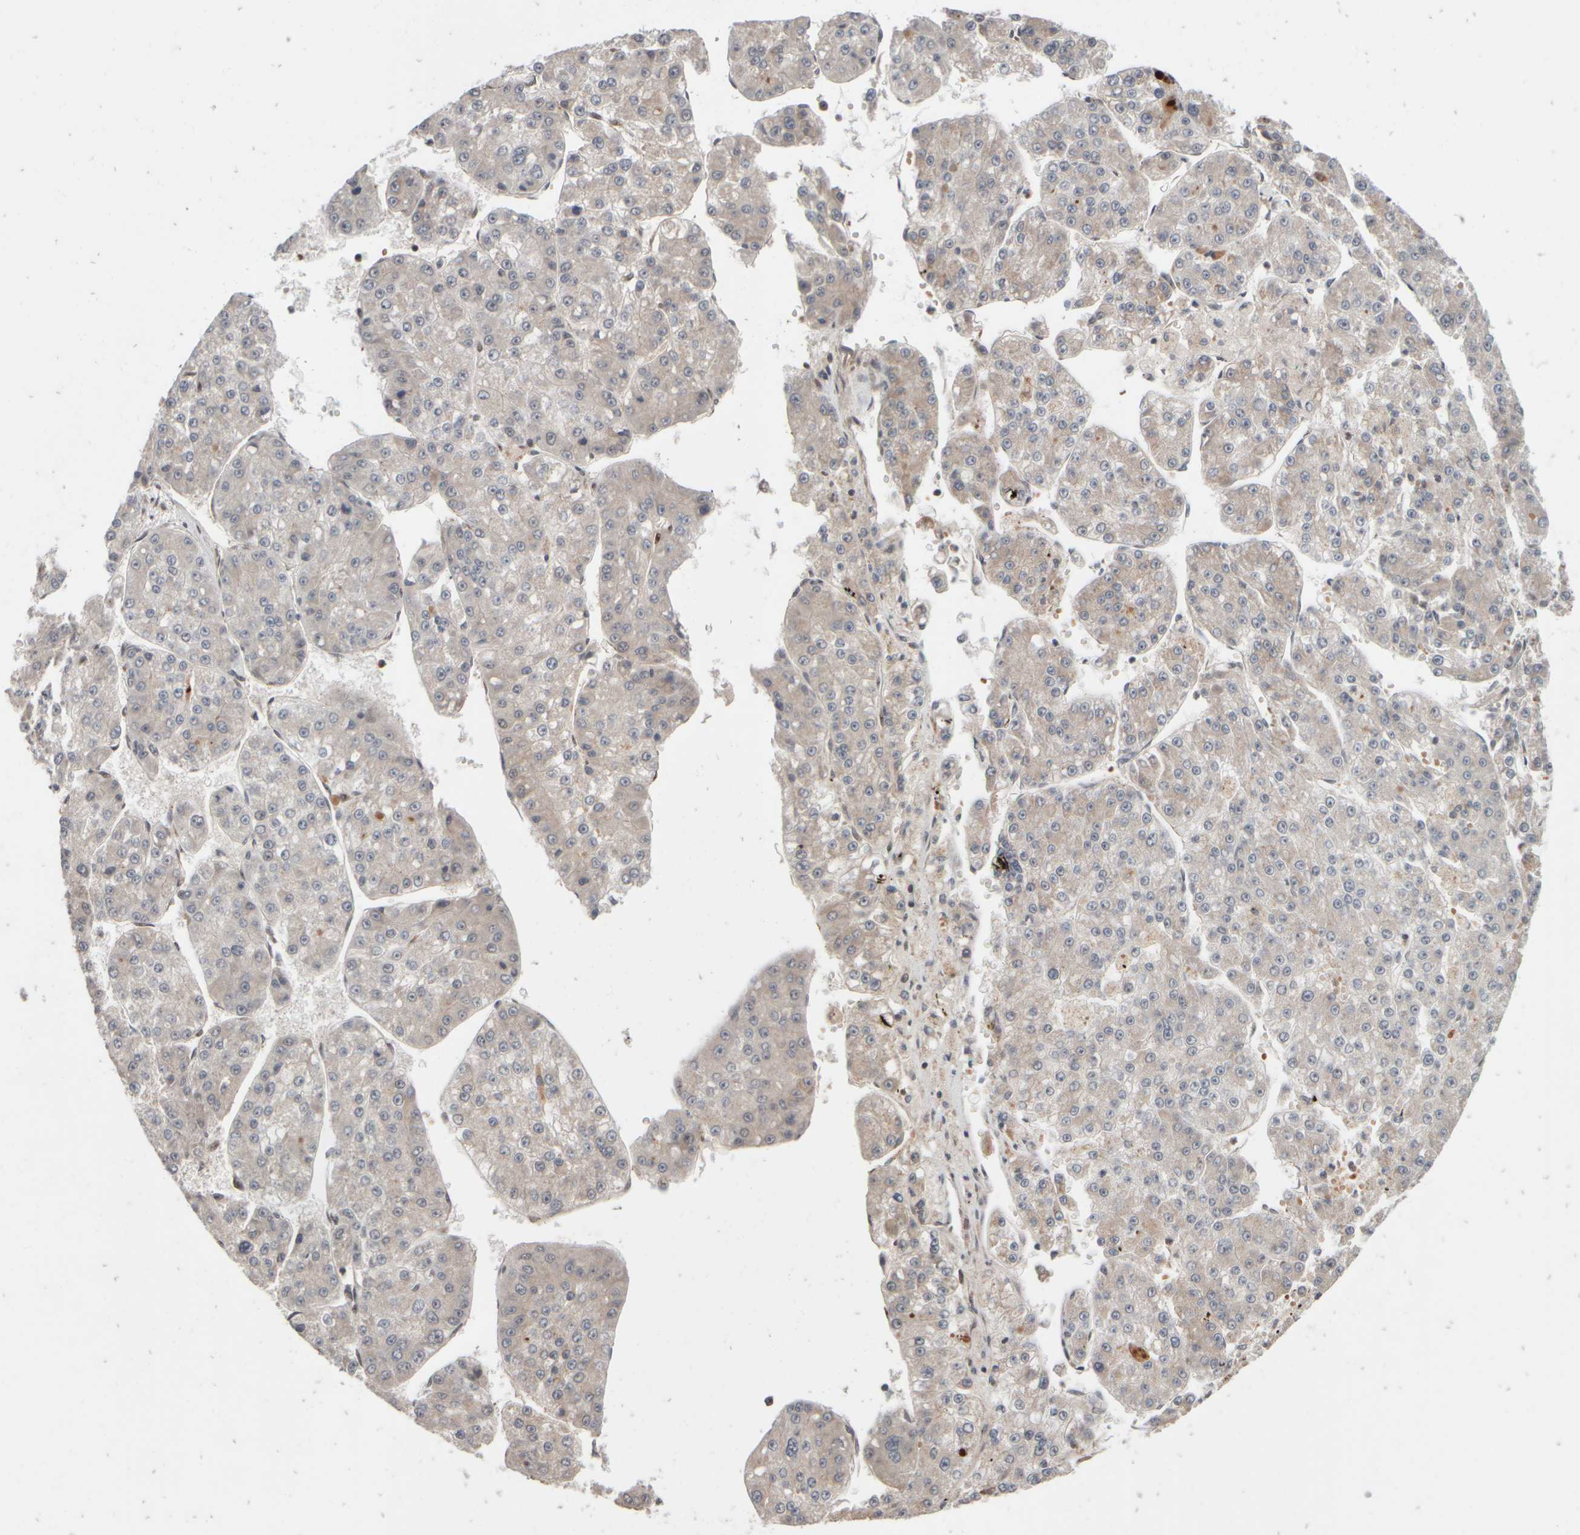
{"staining": {"intensity": "negative", "quantity": "none", "location": "none"}, "tissue": "liver cancer", "cell_type": "Tumor cells", "image_type": "cancer", "snomed": [{"axis": "morphology", "description": "Carcinoma, Hepatocellular, NOS"}, {"axis": "topography", "description": "Liver"}], "caption": "This photomicrograph is of liver cancer (hepatocellular carcinoma) stained with immunohistochemistry to label a protein in brown with the nuclei are counter-stained blue. There is no expression in tumor cells. The staining is performed using DAB brown chromogen with nuclei counter-stained in using hematoxylin.", "gene": "ABHD11", "patient": {"sex": "female", "age": 73}}